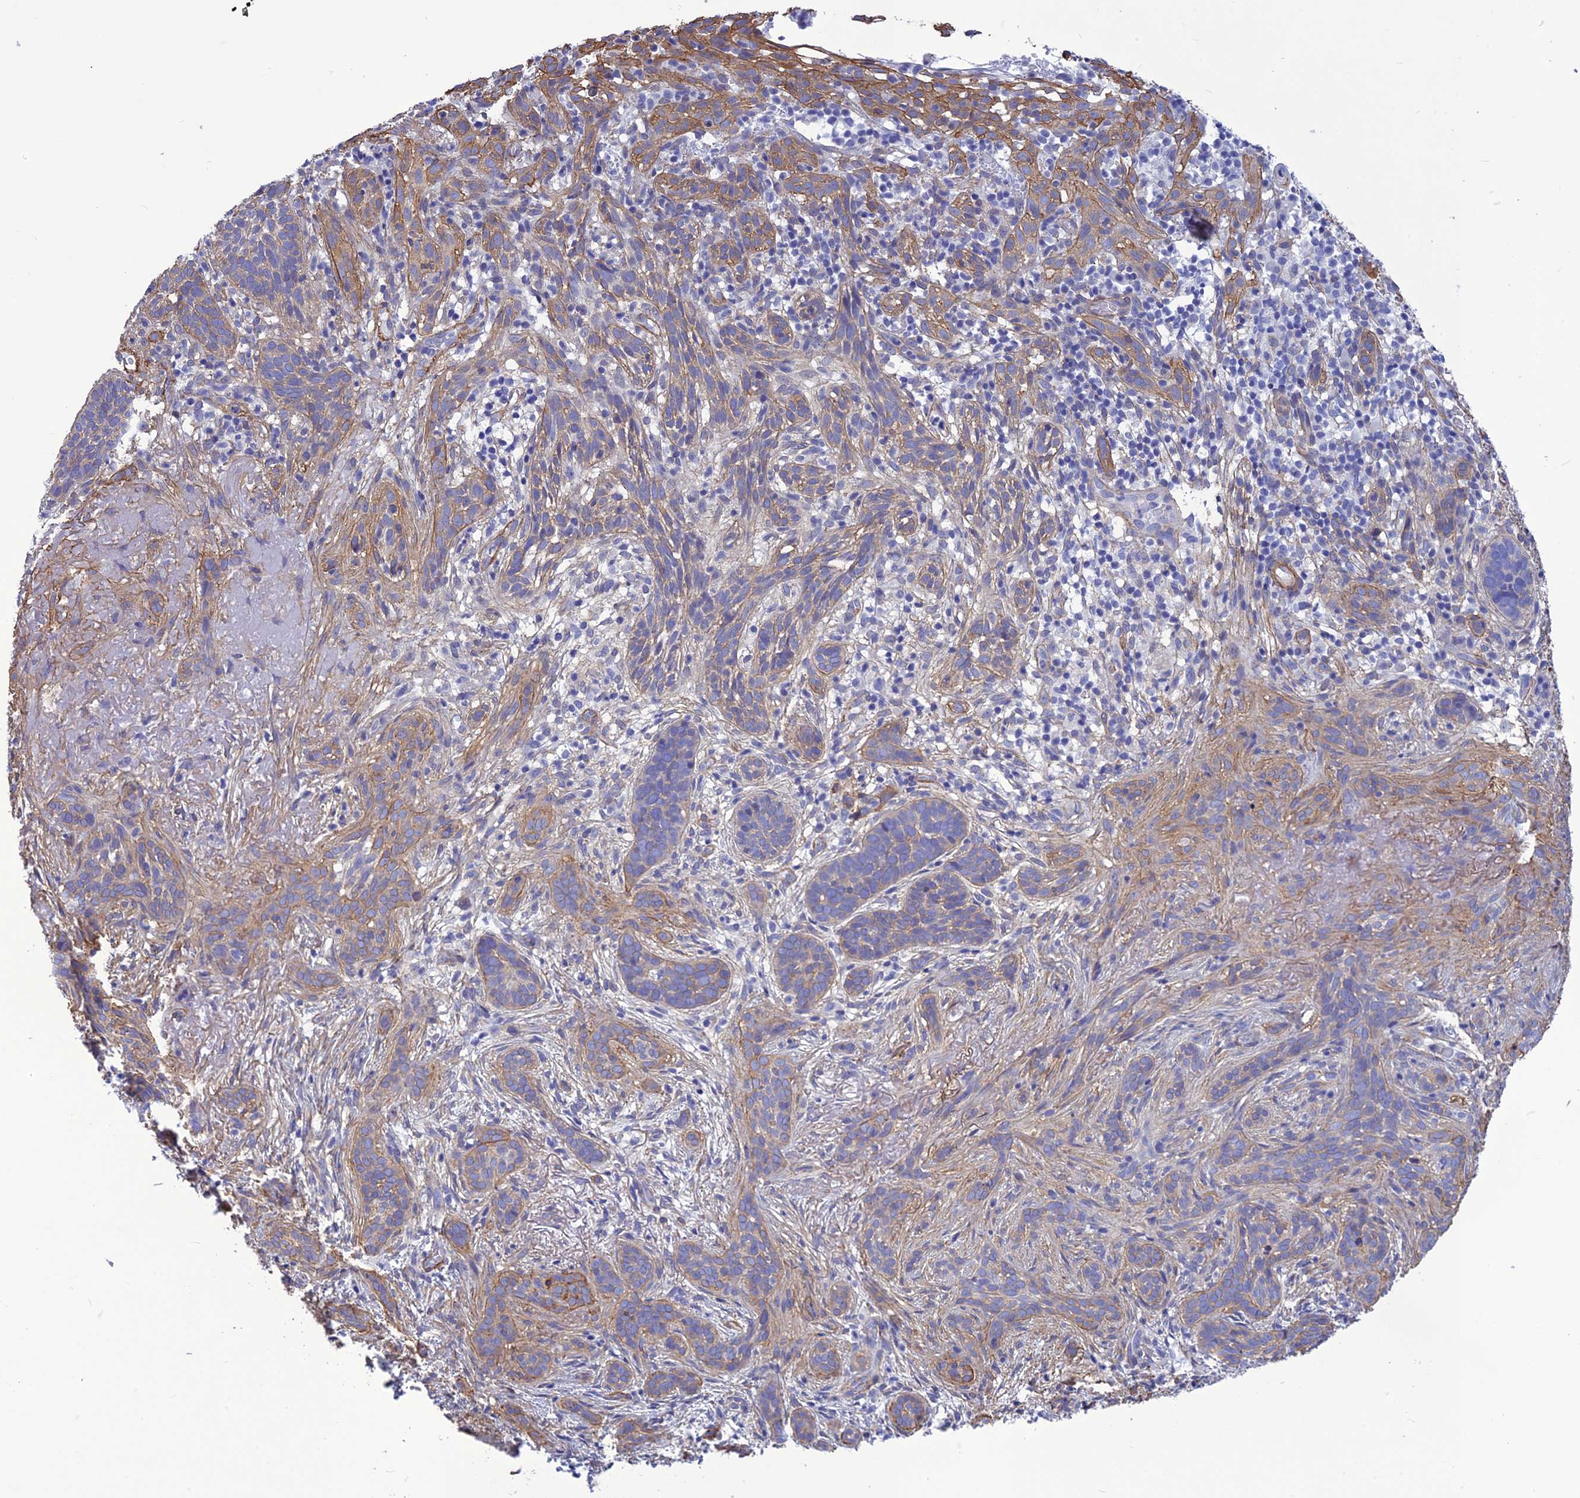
{"staining": {"intensity": "weak", "quantity": "<25%", "location": "cytoplasmic/membranous"}, "tissue": "skin cancer", "cell_type": "Tumor cells", "image_type": "cancer", "snomed": [{"axis": "morphology", "description": "Basal cell carcinoma"}, {"axis": "topography", "description": "Skin"}], "caption": "Tumor cells show no significant protein positivity in skin cancer. (DAB (3,3'-diaminobenzidine) immunohistochemistry (IHC) with hematoxylin counter stain).", "gene": "NKD1", "patient": {"sex": "male", "age": 71}}